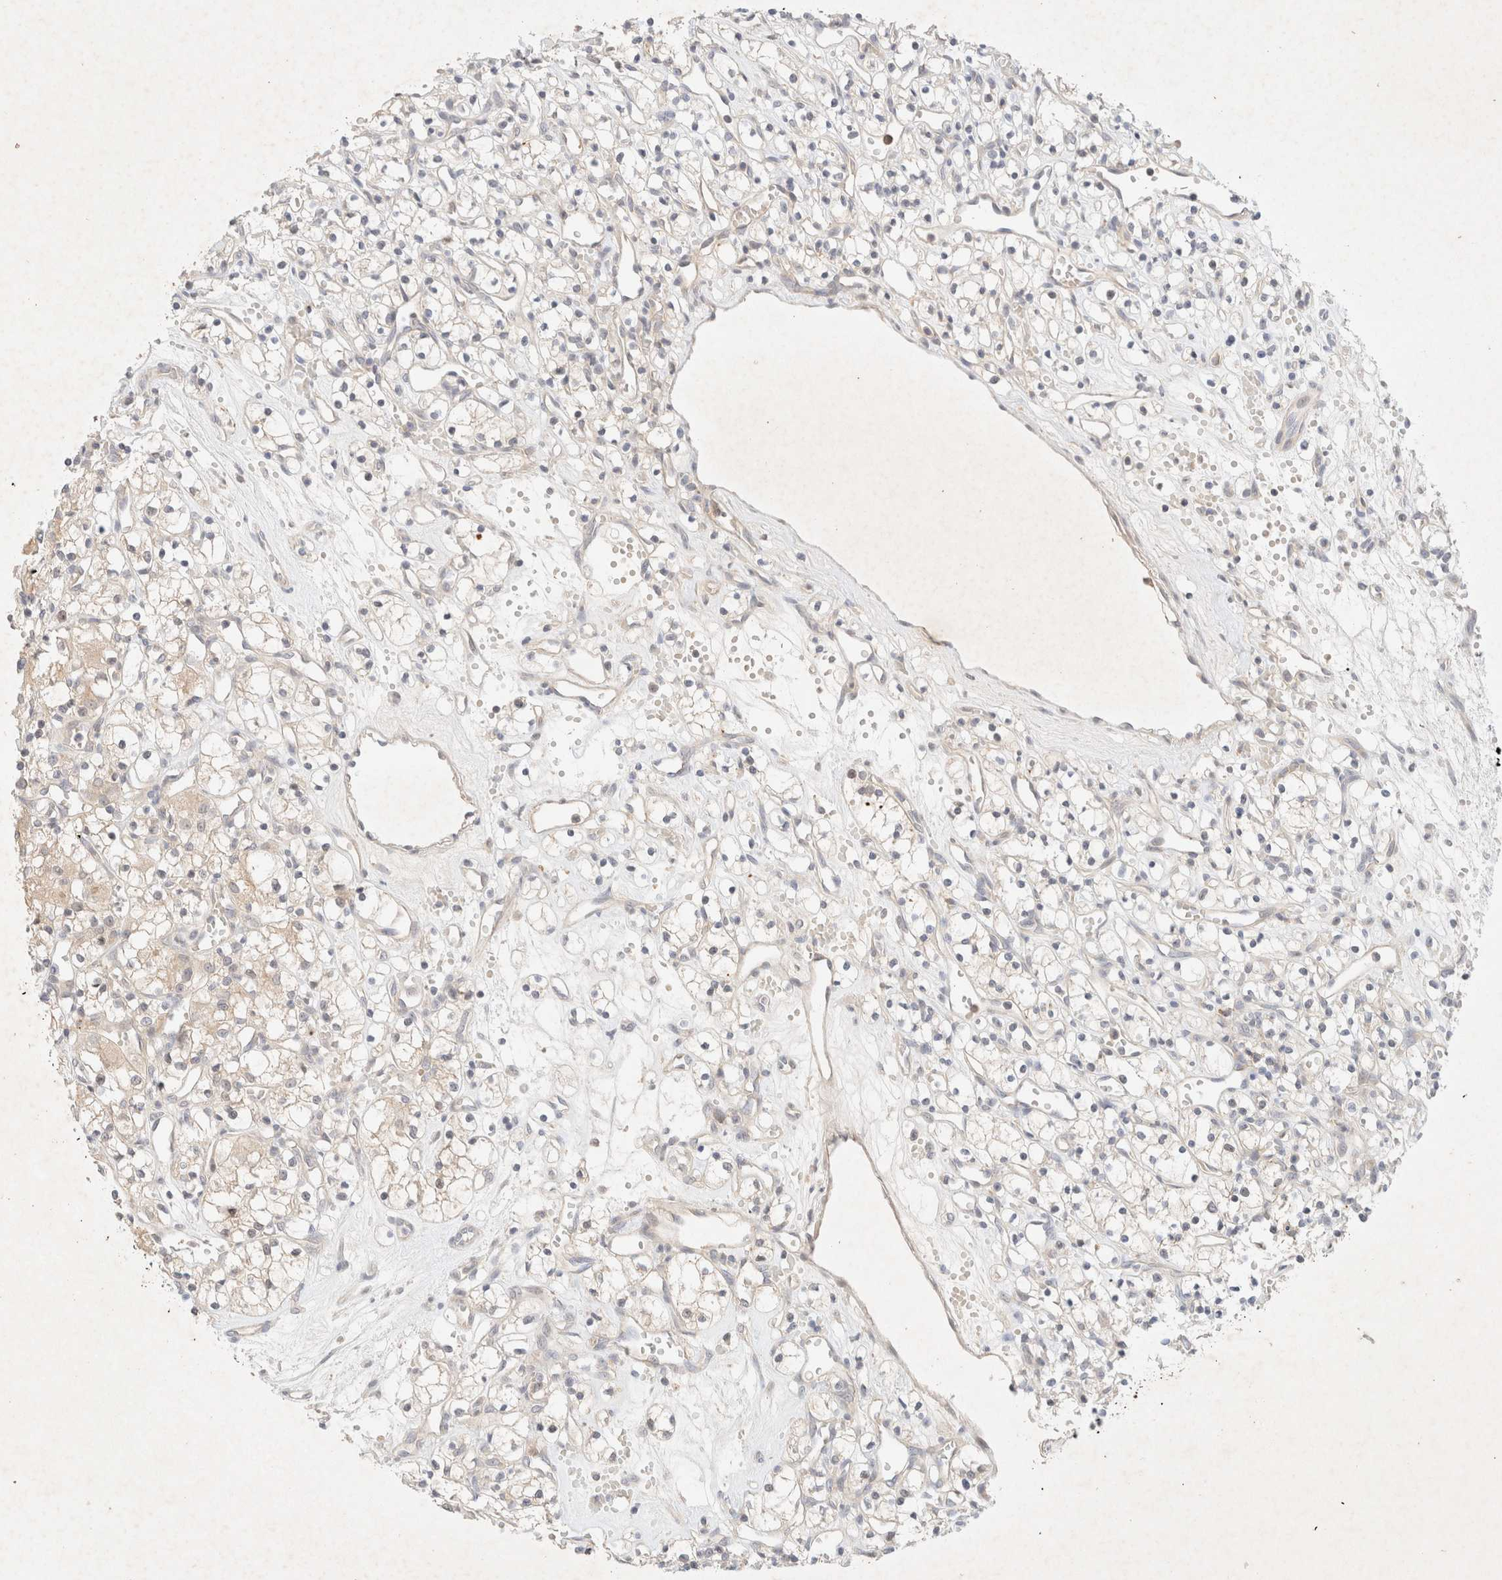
{"staining": {"intensity": "weak", "quantity": "<25%", "location": "cytoplasmic/membranous"}, "tissue": "renal cancer", "cell_type": "Tumor cells", "image_type": "cancer", "snomed": [{"axis": "morphology", "description": "Adenocarcinoma, NOS"}, {"axis": "topography", "description": "Kidney"}], "caption": "Photomicrograph shows no protein expression in tumor cells of renal adenocarcinoma tissue.", "gene": "SGSM2", "patient": {"sex": "female", "age": 59}}